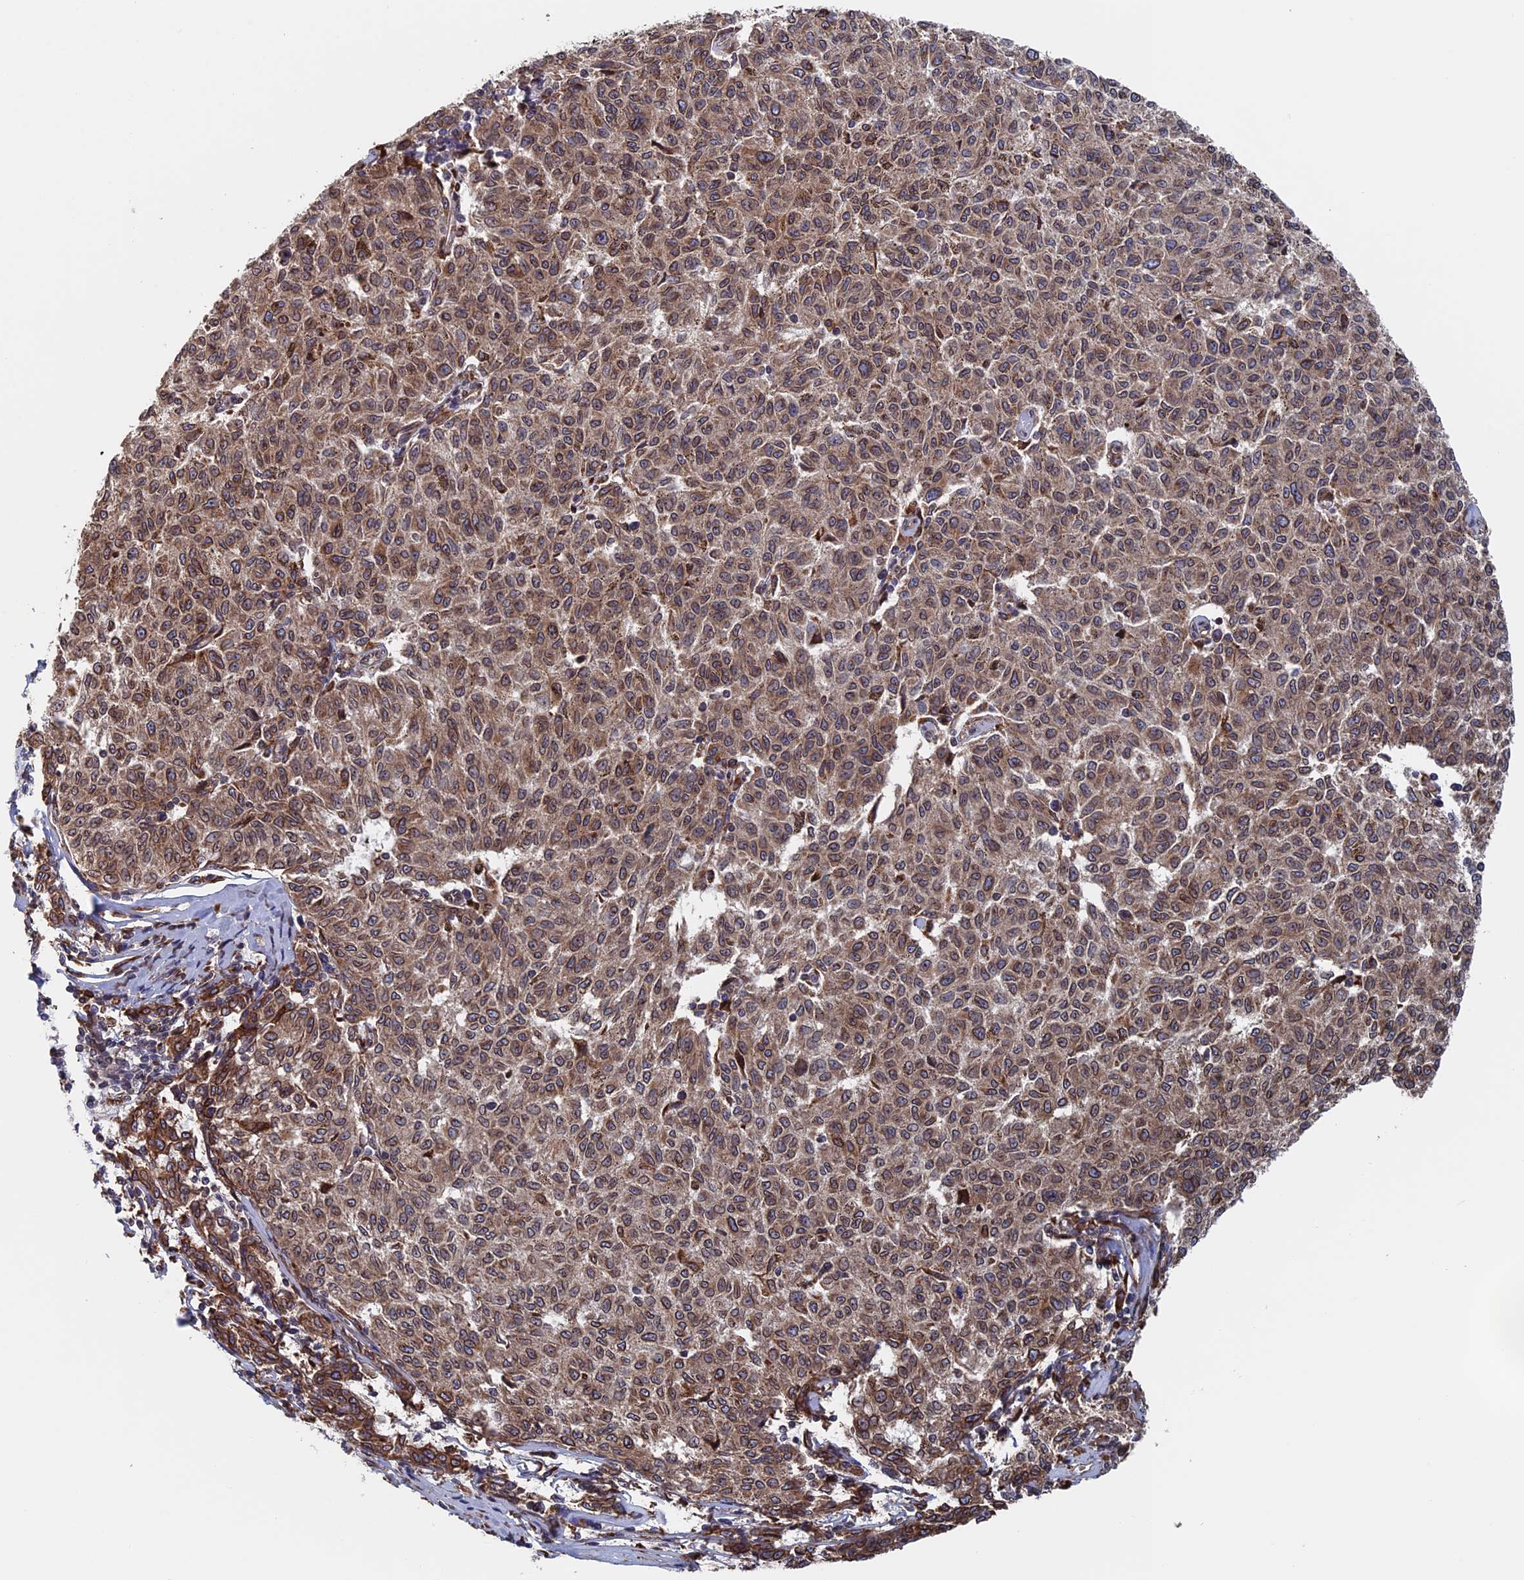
{"staining": {"intensity": "moderate", "quantity": ">75%", "location": "cytoplasmic/membranous"}, "tissue": "melanoma", "cell_type": "Tumor cells", "image_type": "cancer", "snomed": [{"axis": "morphology", "description": "Malignant melanoma, NOS"}, {"axis": "topography", "description": "Skin"}], "caption": "Melanoma stained with immunohistochemistry shows moderate cytoplasmic/membranous staining in approximately >75% of tumor cells.", "gene": "RPUSD1", "patient": {"sex": "female", "age": 72}}